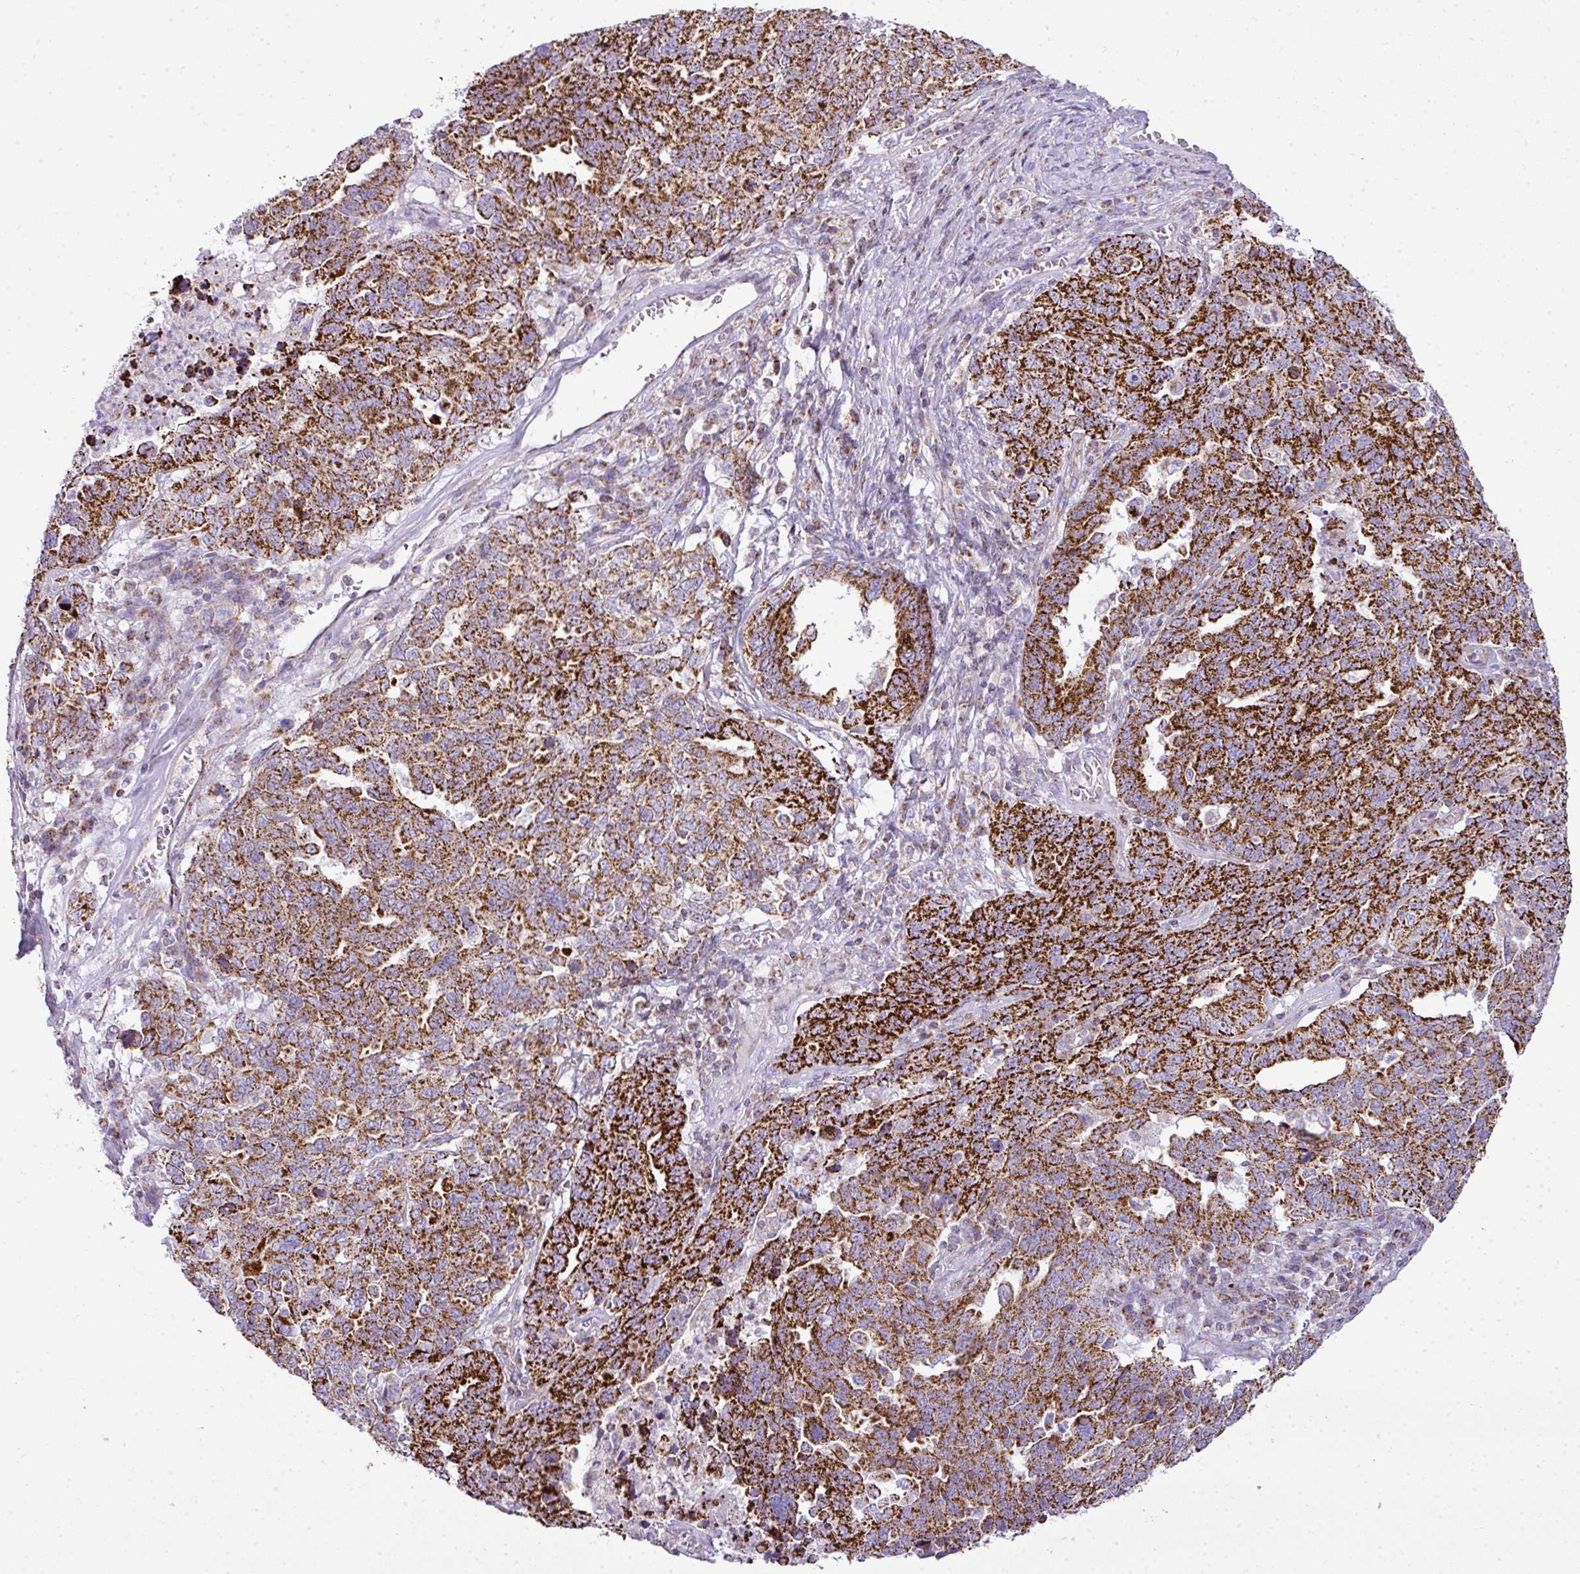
{"staining": {"intensity": "strong", "quantity": ">75%", "location": "cytoplasmic/membranous"}, "tissue": "ovarian cancer", "cell_type": "Tumor cells", "image_type": "cancer", "snomed": [{"axis": "morphology", "description": "Carcinoma, endometroid"}, {"axis": "topography", "description": "Ovary"}], "caption": "Ovarian cancer (endometroid carcinoma) stained with a protein marker exhibits strong staining in tumor cells.", "gene": "ZNF81", "patient": {"sex": "female", "age": 62}}